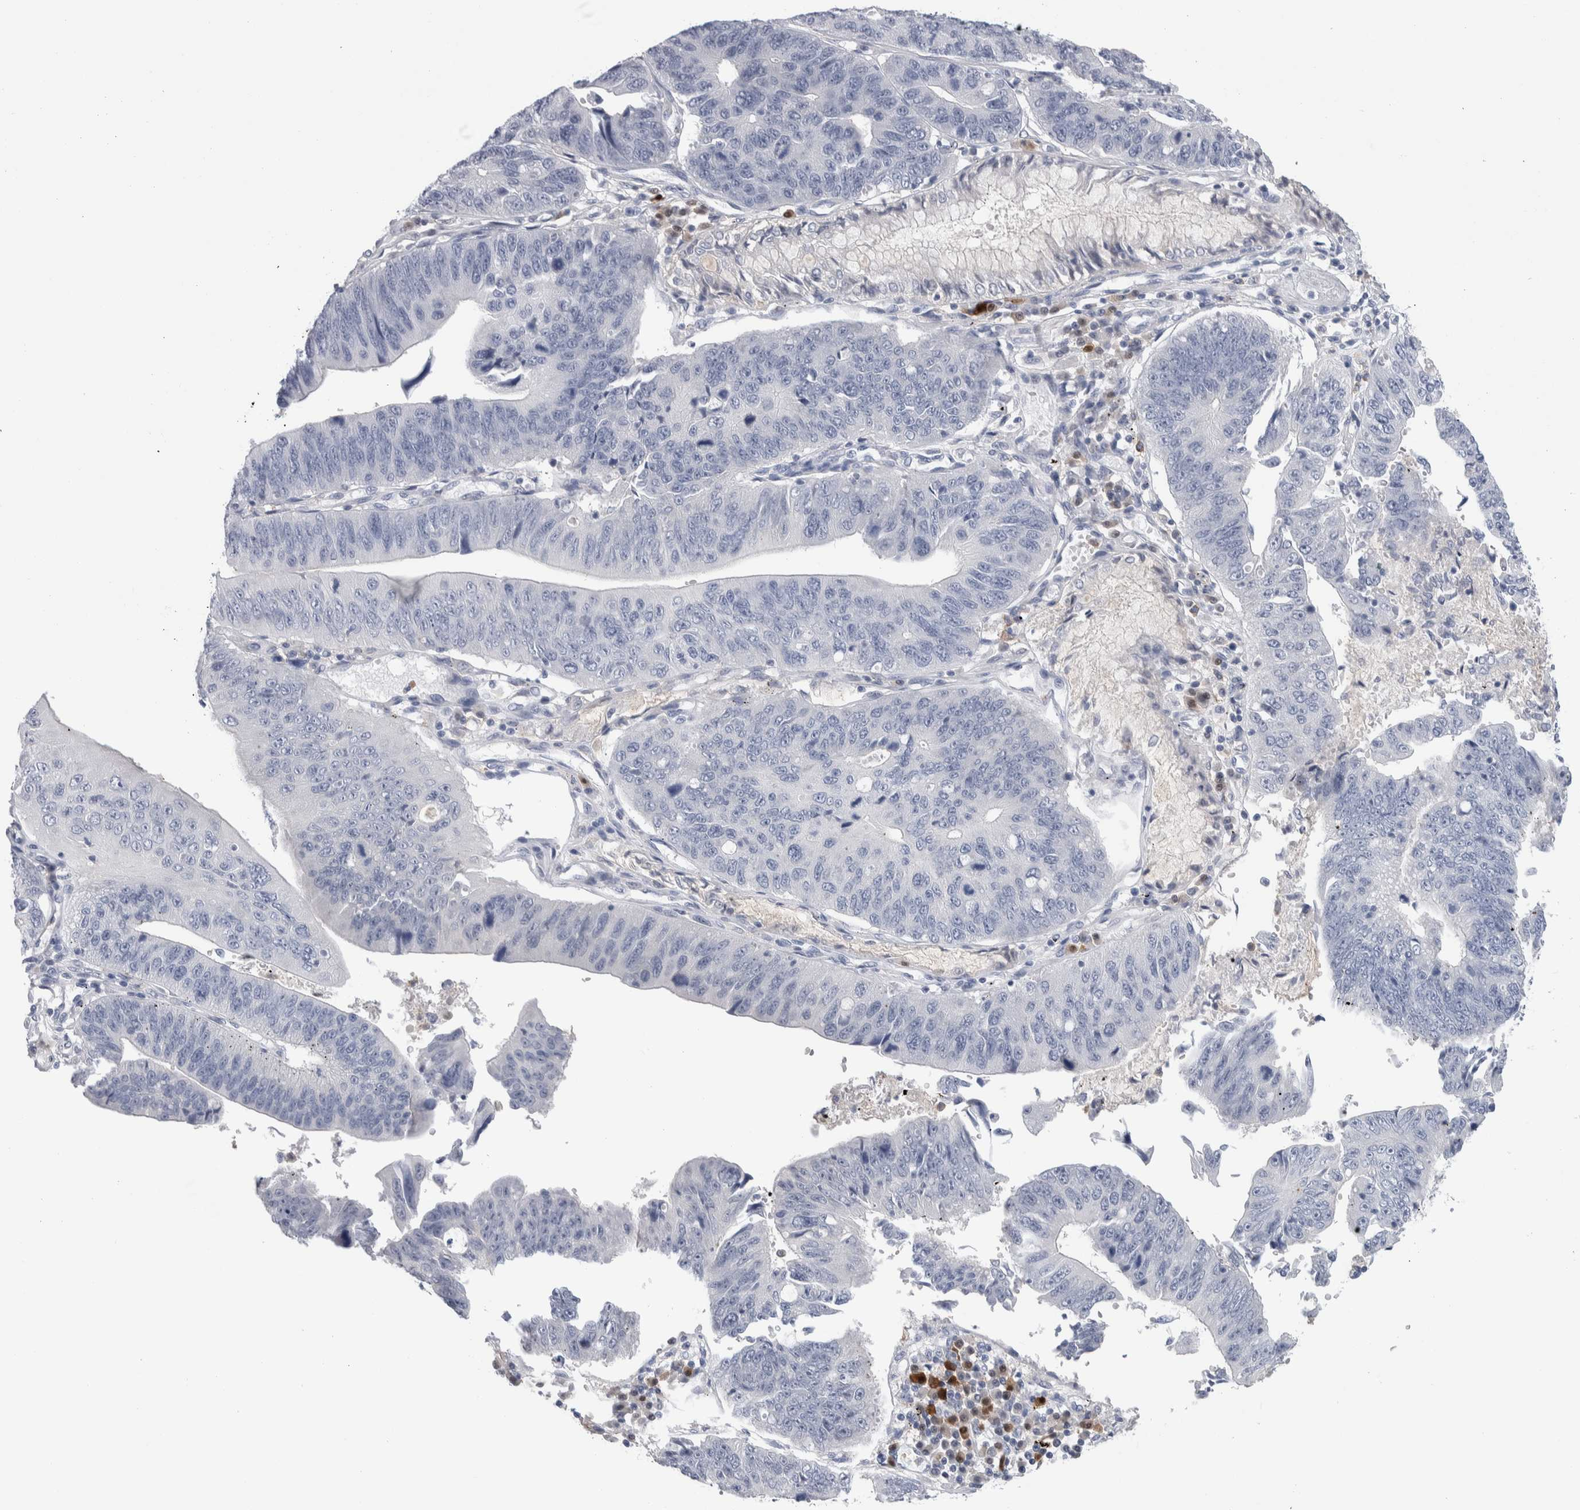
{"staining": {"intensity": "negative", "quantity": "none", "location": "none"}, "tissue": "stomach cancer", "cell_type": "Tumor cells", "image_type": "cancer", "snomed": [{"axis": "morphology", "description": "Adenocarcinoma, NOS"}, {"axis": "topography", "description": "Stomach"}], "caption": "A micrograph of human stomach adenocarcinoma is negative for staining in tumor cells.", "gene": "LURAP1L", "patient": {"sex": "male", "age": 59}}